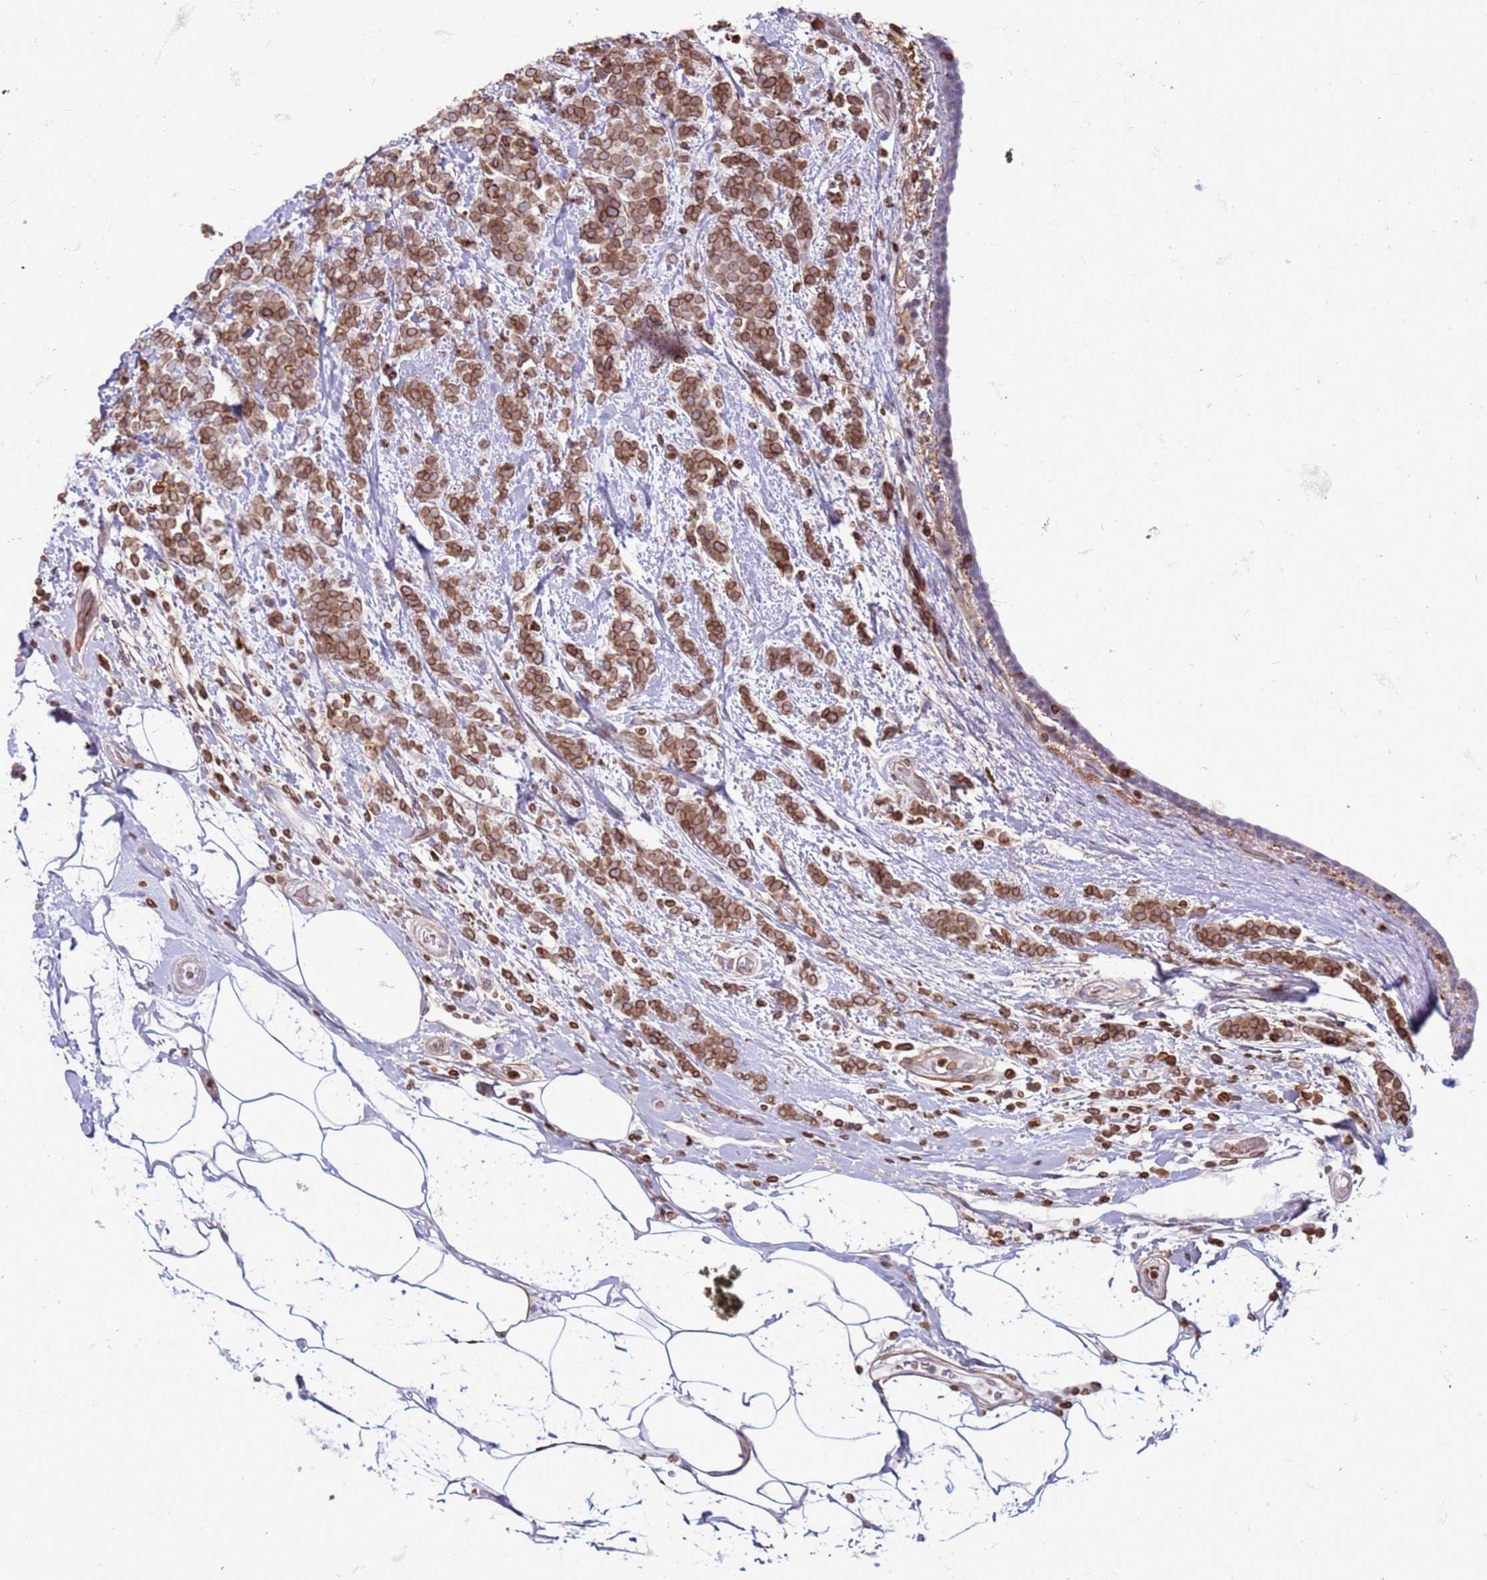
{"staining": {"intensity": "moderate", "quantity": ">75%", "location": "cytoplasmic/membranous,nuclear"}, "tissue": "breast cancer", "cell_type": "Tumor cells", "image_type": "cancer", "snomed": [{"axis": "morphology", "description": "Lobular carcinoma"}, {"axis": "topography", "description": "Breast"}], "caption": "The micrograph reveals a brown stain indicating the presence of a protein in the cytoplasmic/membranous and nuclear of tumor cells in breast cancer. The protein is shown in brown color, while the nuclei are stained blue.", "gene": "METTL25B", "patient": {"sex": "female", "age": 58}}